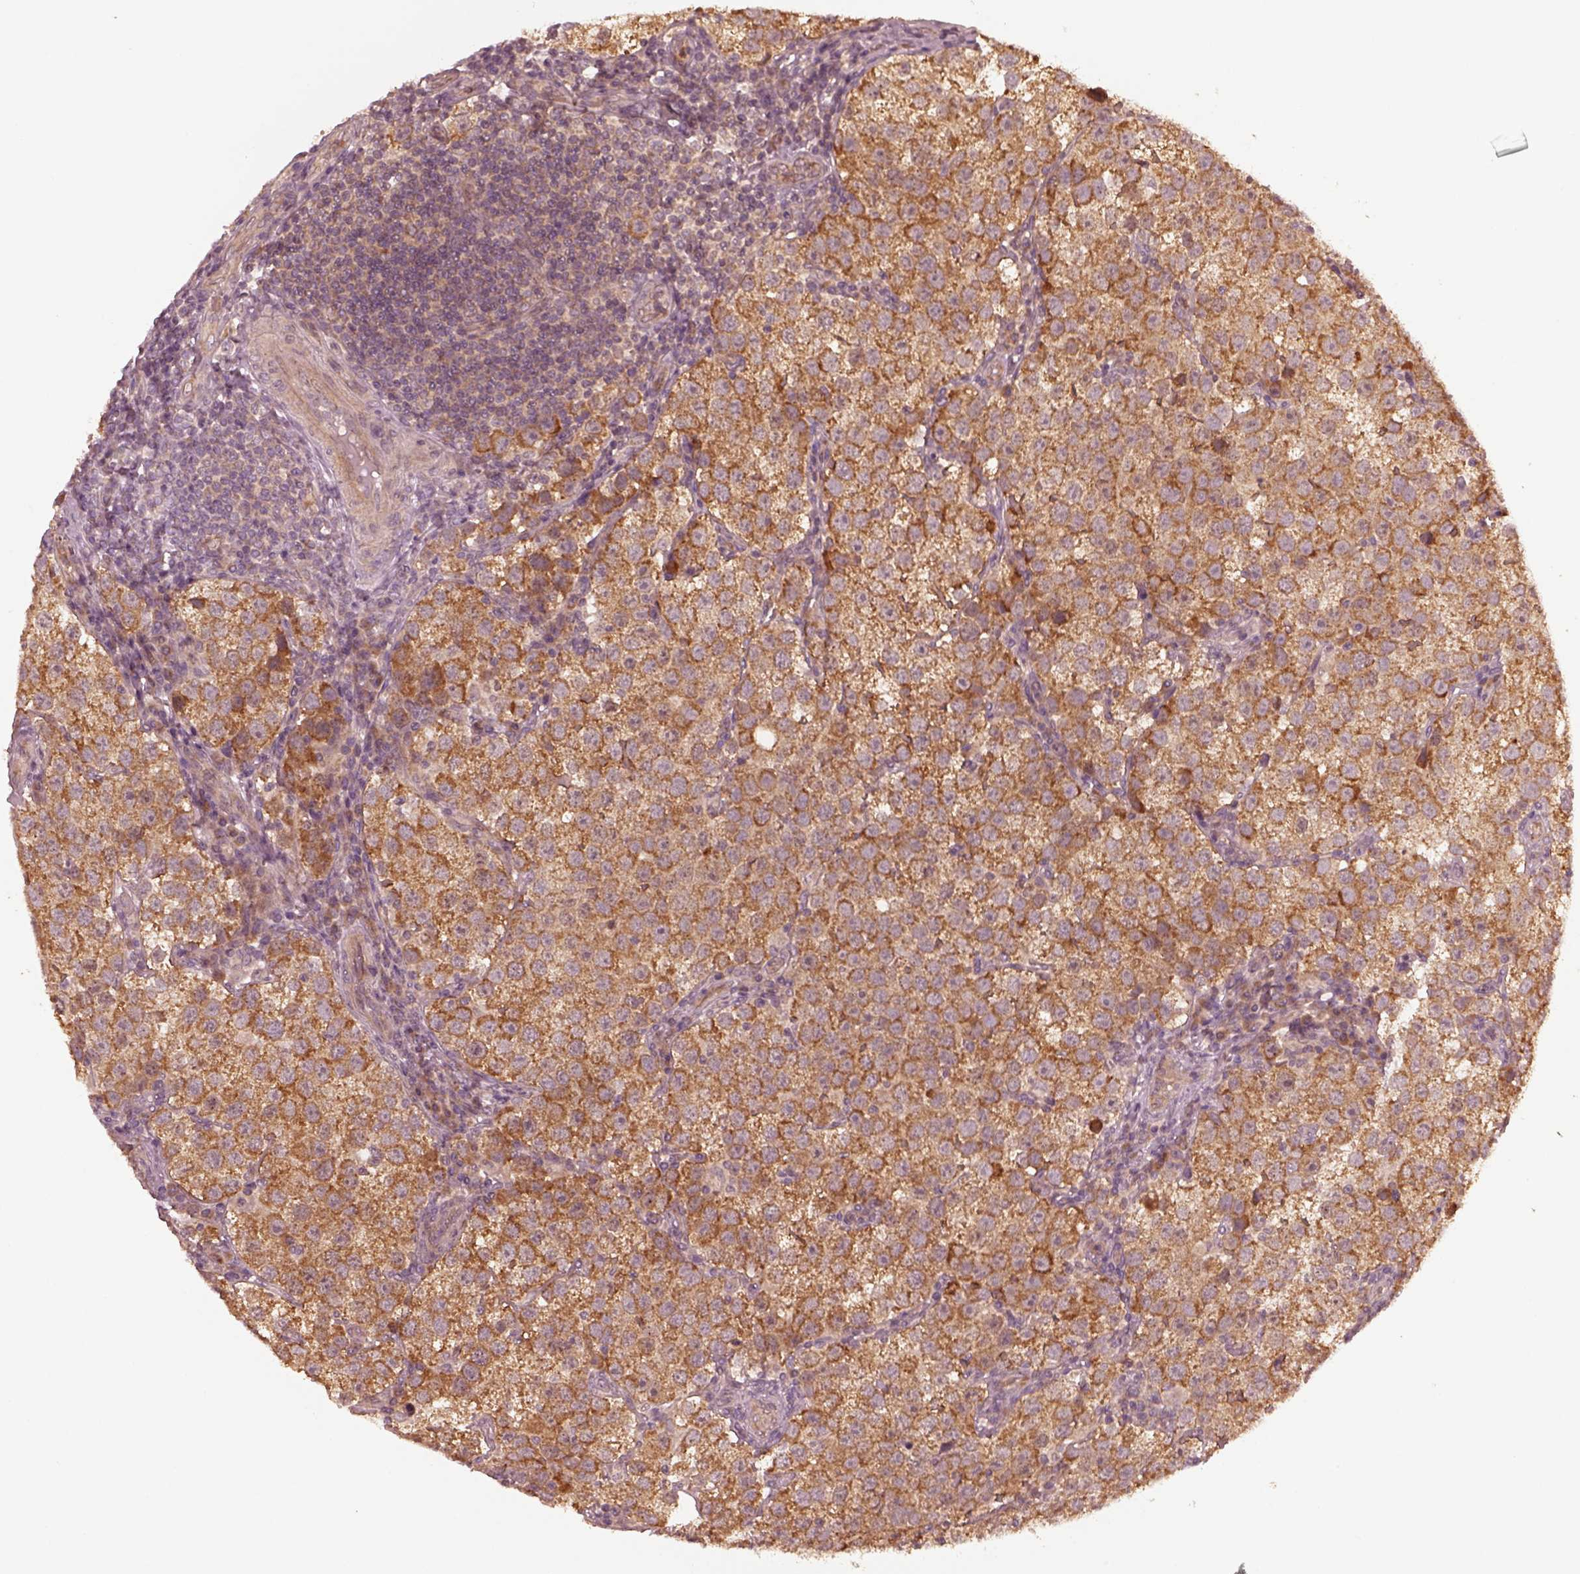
{"staining": {"intensity": "moderate", "quantity": ">75%", "location": "cytoplasmic/membranous"}, "tissue": "testis cancer", "cell_type": "Tumor cells", "image_type": "cancer", "snomed": [{"axis": "morphology", "description": "Seminoma, NOS"}, {"axis": "topography", "description": "Testis"}], "caption": "Immunohistochemistry (IHC) (DAB (3,3'-diaminobenzidine)) staining of human testis seminoma exhibits moderate cytoplasmic/membranous protein positivity in approximately >75% of tumor cells.", "gene": "FAF2", "patient": {"sex": "male", "age": 37}}